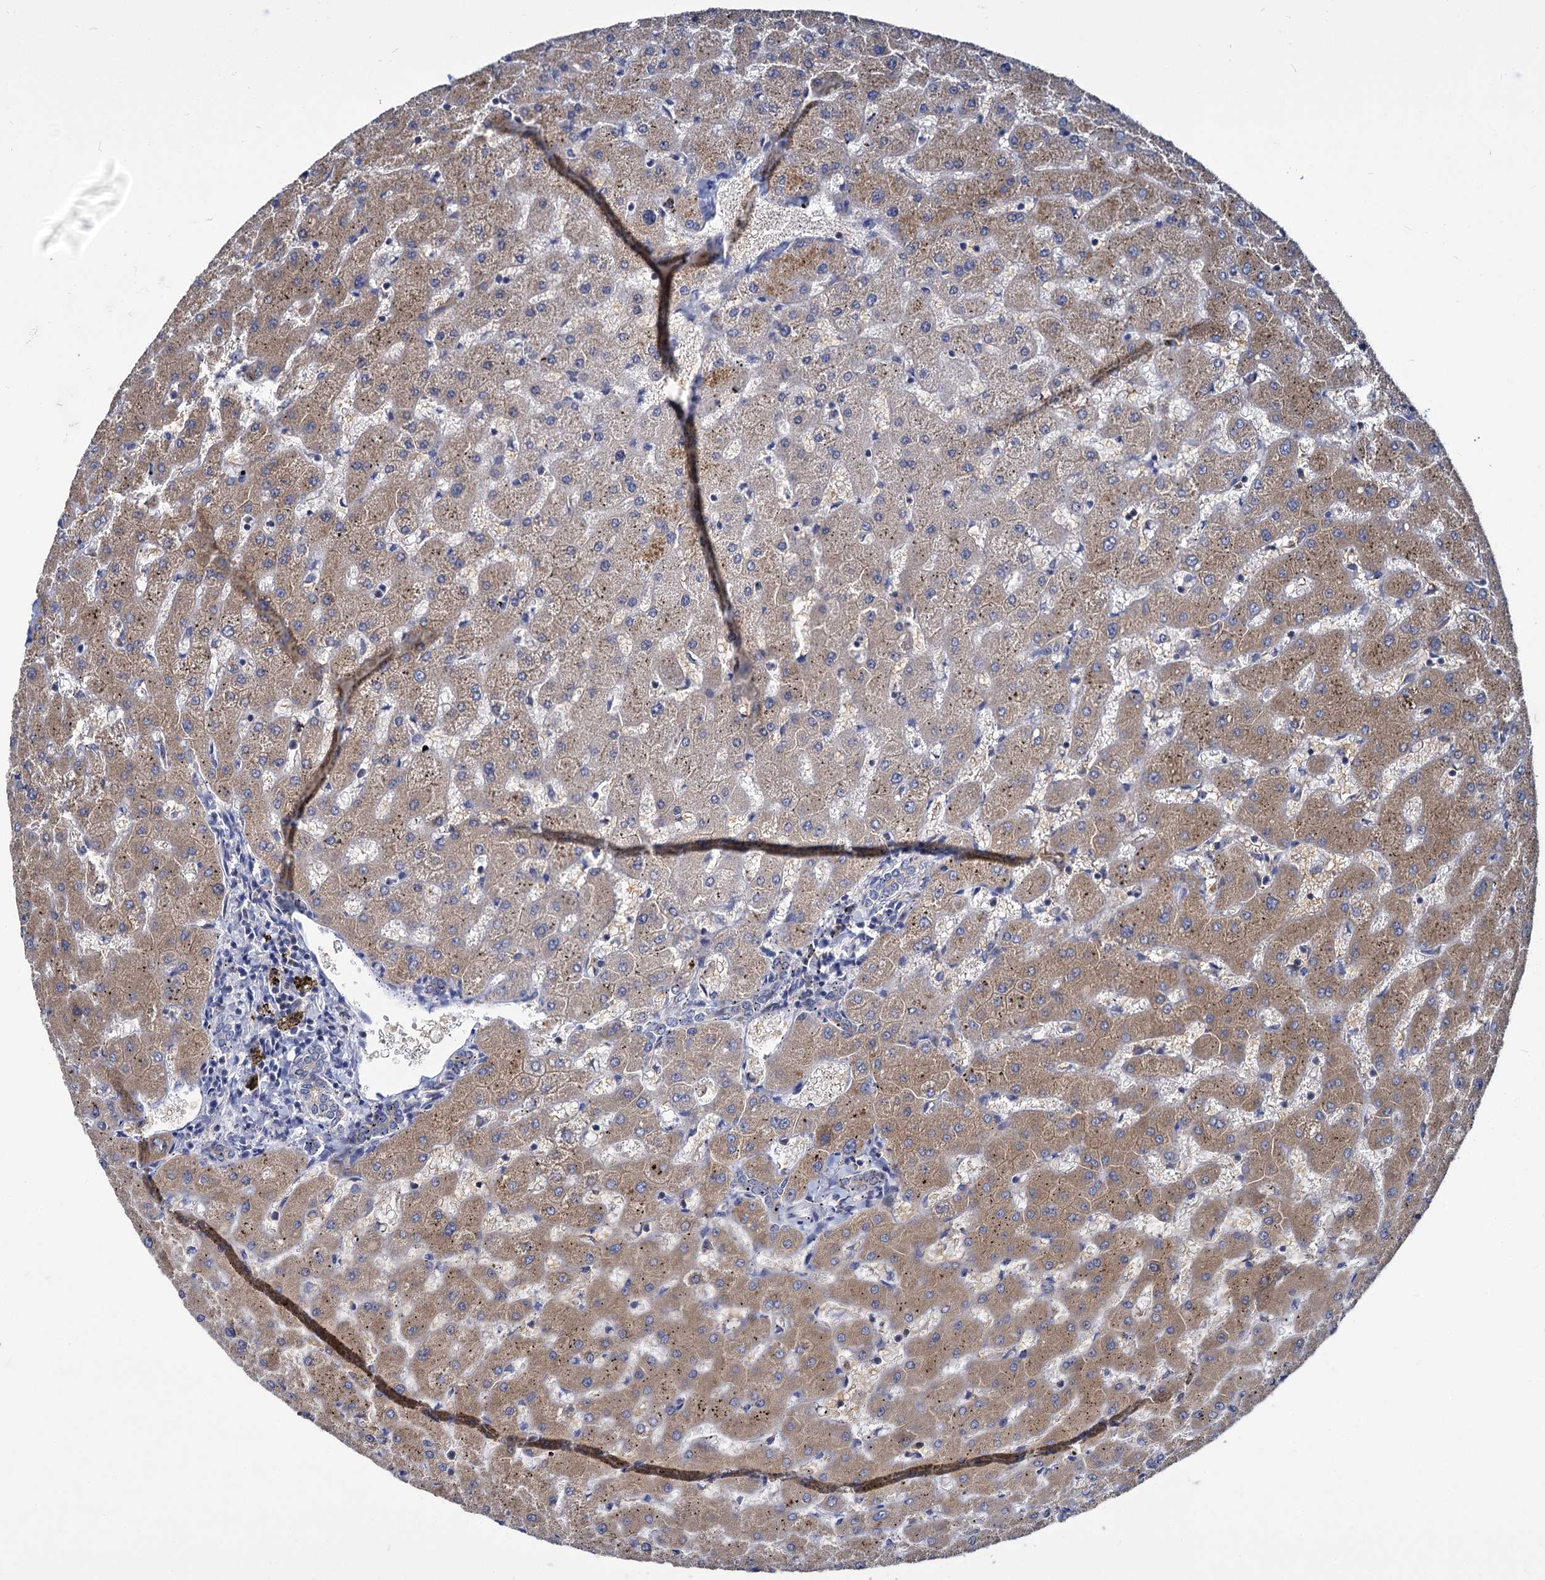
{"staining": {"intensity": "weak", "quantity": "<25%", "location": "cytoplasmic/membranous"}, "tissue": "liver", "cell_type": "Cholangiocytes", "image_type": "normal", "snomed": [{"axis": "morphology", "description": "Normal tissue, NOS"}, {"axis": "topography", "description": "Liver"}], "caption": "This is an immunohistochemistry (IHC) image of normal liver. There is no expression in cholangiocytes.", "gene": "GCLC", "patient": {"sex": "female", "age": 63}}